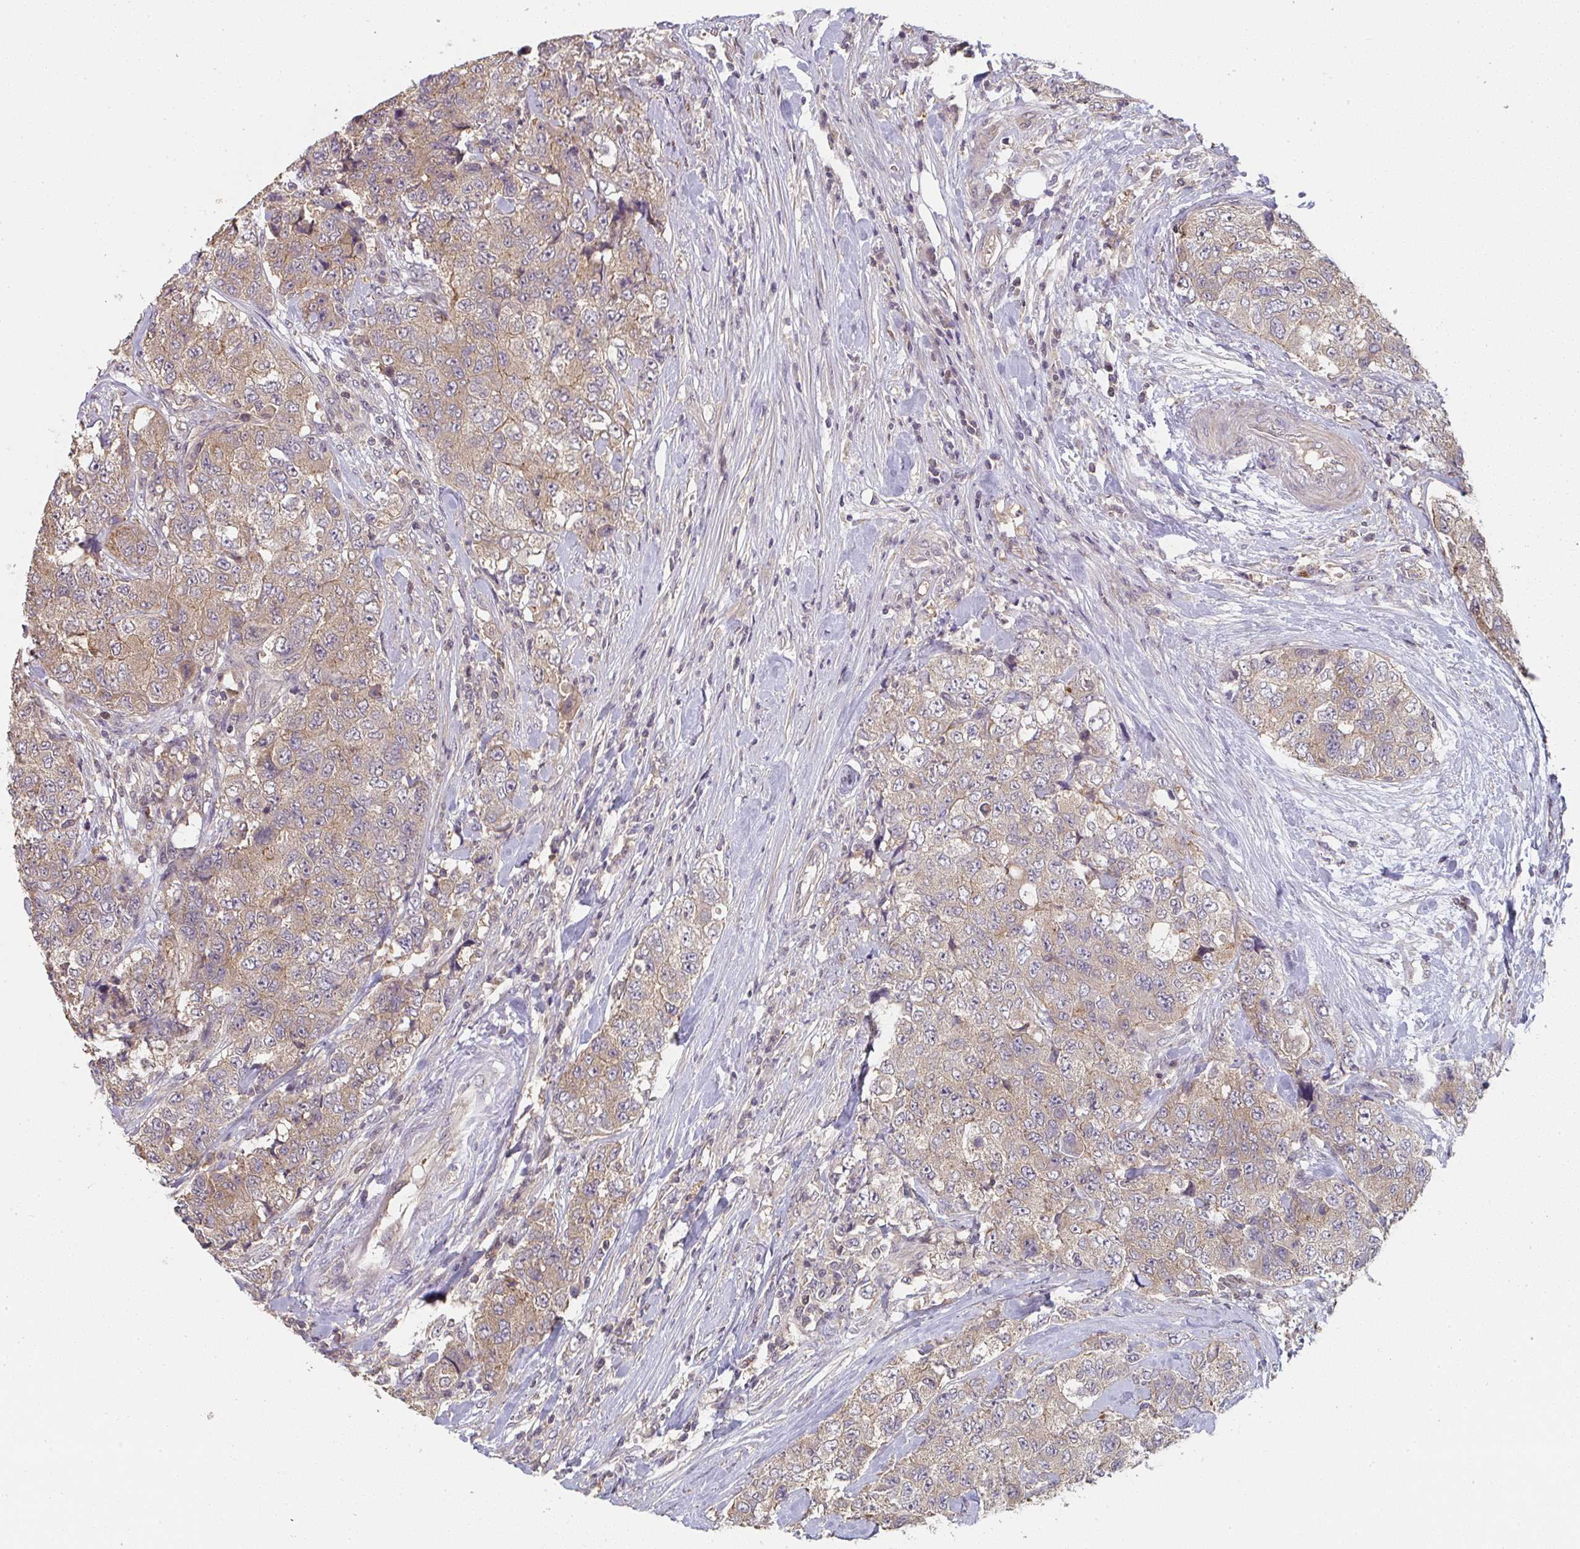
{"staining": {"intensity": "weak", "quantity": ">75%", "location": "cytoplasmic/membranous"}, "tissue": "urothelial cancer", "cell_type": "Tumor cells", "image_type": "cancer", "snomed": [{"axis": "morphology", "description": "Urothelial carcinoma, High grade"}, {"axis": "topography", "description": "Urinary bladder"}], "caption": "Protein expression analysis of urothelial cancer demonstrates weak cytoplasmic/membranous positivity in approximately >75% of tumor cells.", "gene": "RANGRF", "patient": {"sex": "female", "age": 78}}